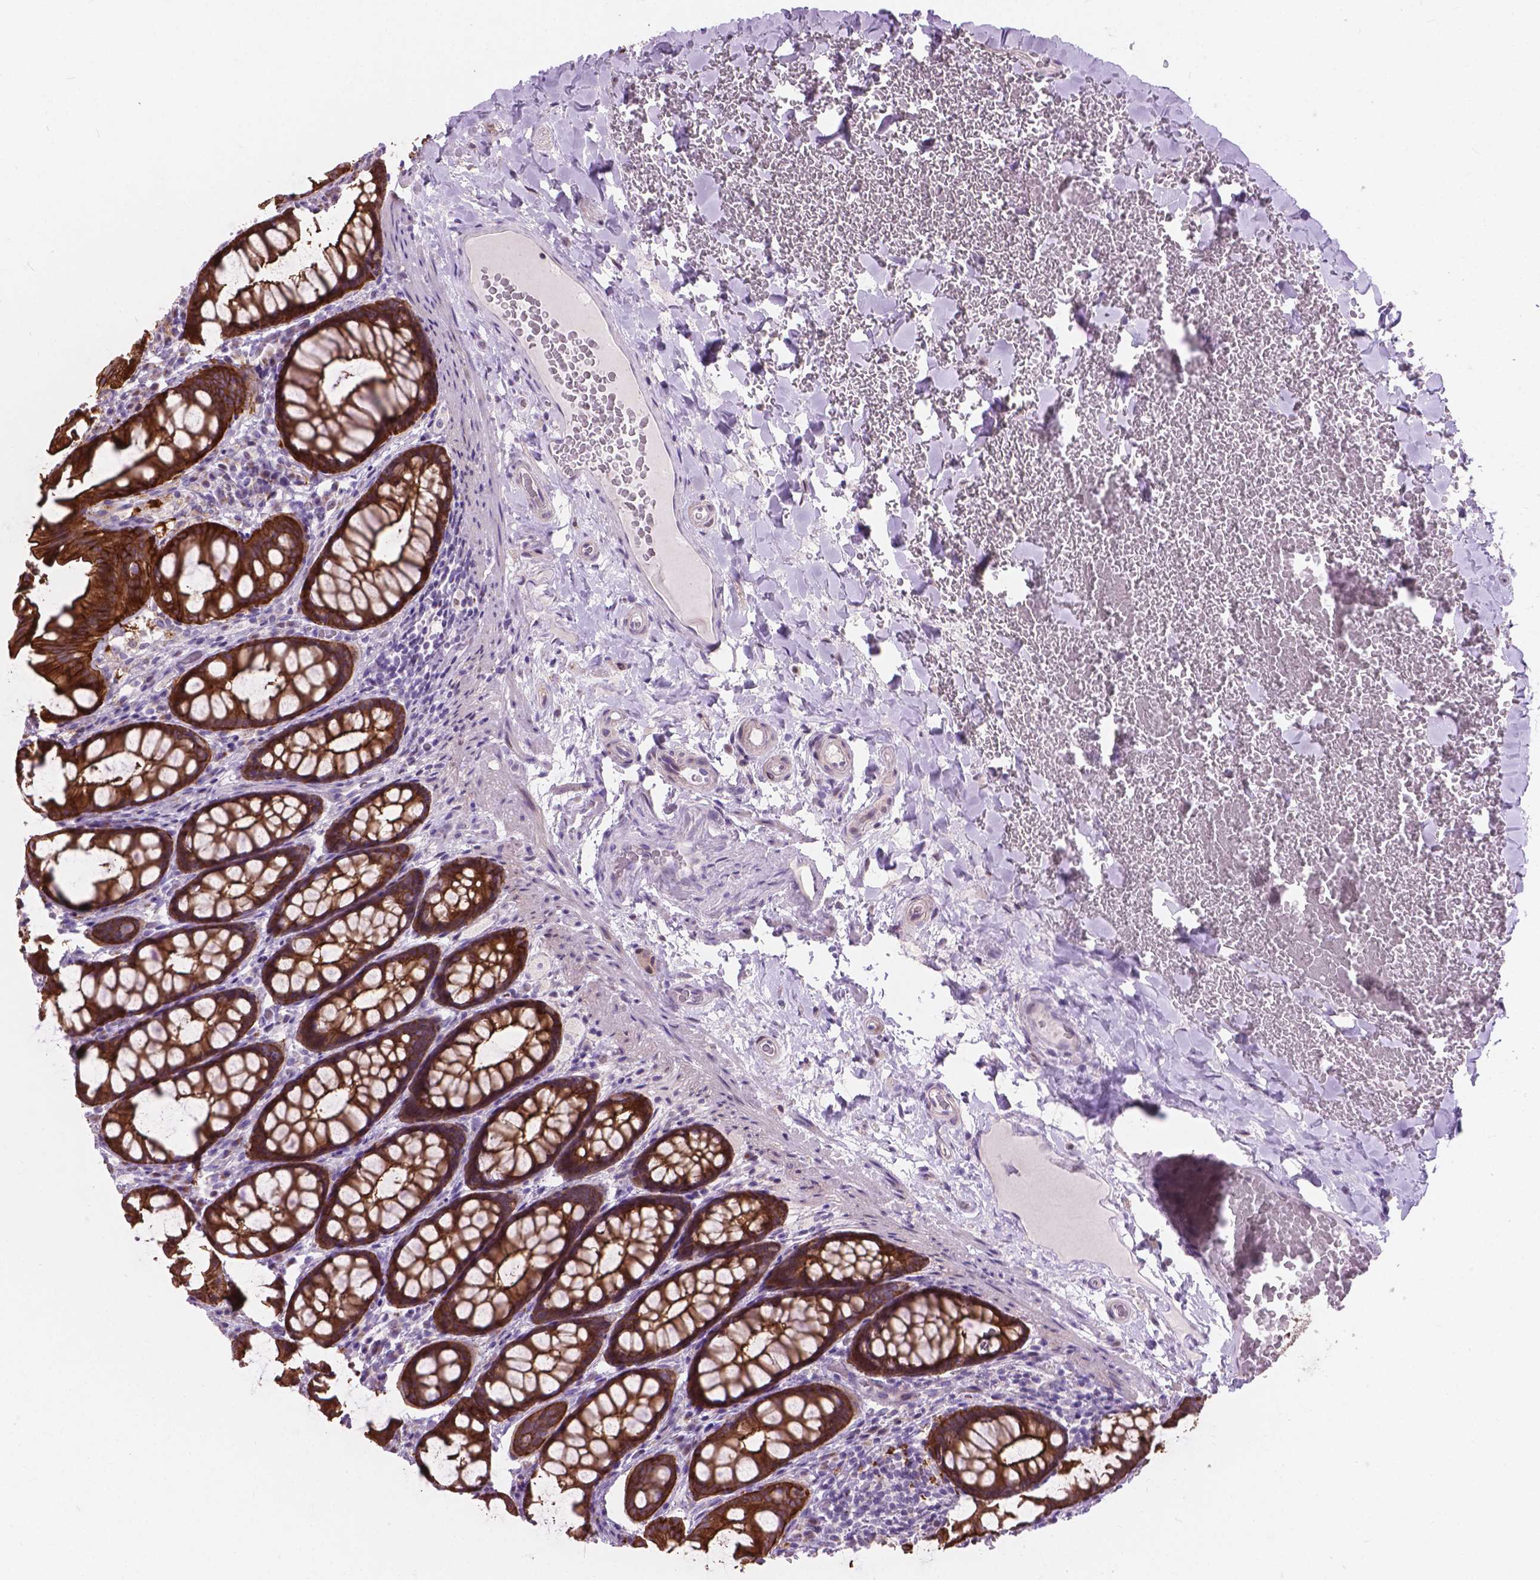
{"staining": {"intensity": "negative", "quantity": "none", "location": "none"}, "tissue": "colon", "cell_type": "Endothelial cells", "image_type": "normal", "snomed": [{"axis": "morphology", "description": "Normal tissue, NOS"}, {"axis": "topography", "description": "Colon"}], "caption": "Immunohistochemistry of benign colon demonstrates no staining in endothelial cells. Nuclei are stained in blue.", "gene": "MYH14", "patient": {"sex": "male", "age": 47}}